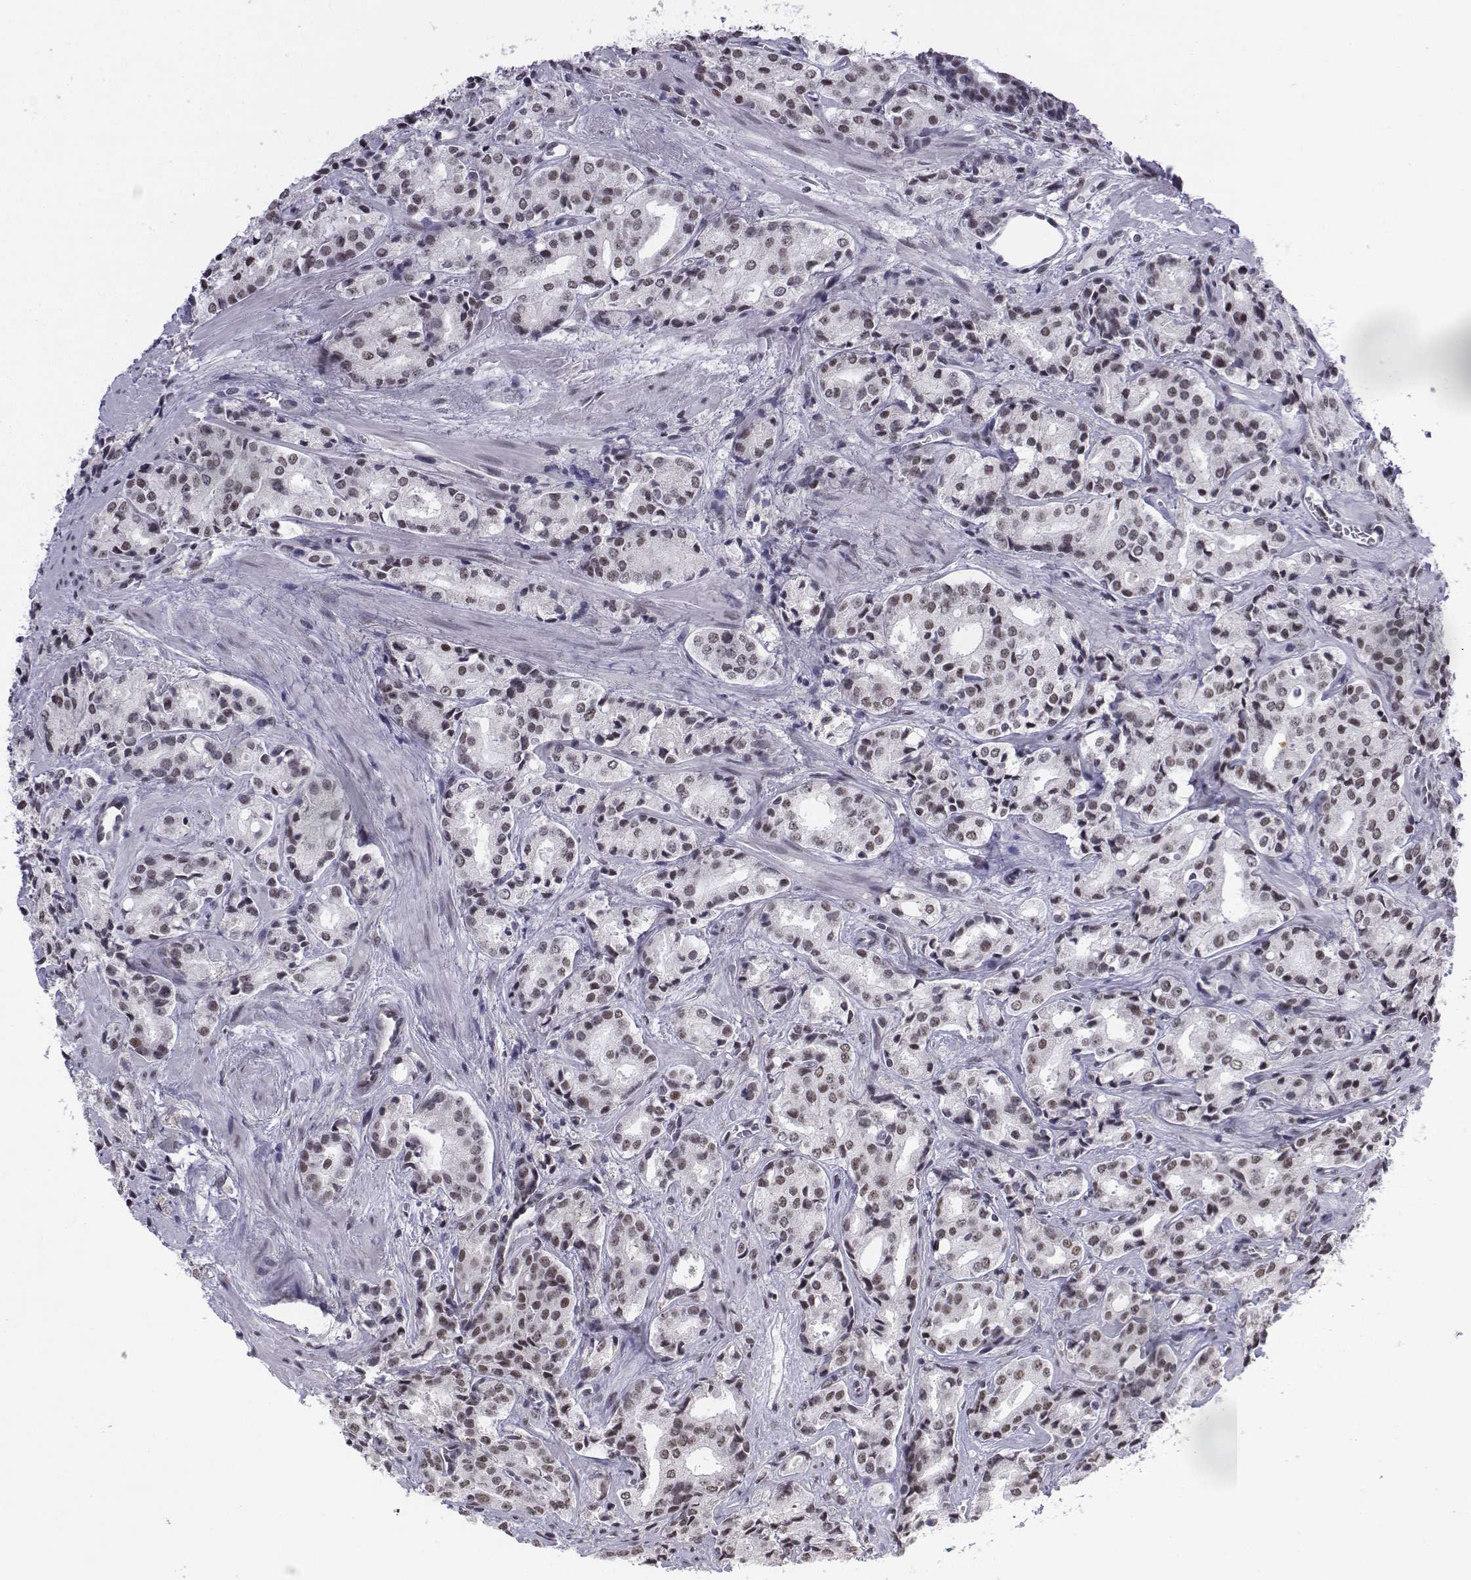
{"staining": {"intensity": "moderate", "quantity": "25%-75%", "location": "nuclear"}, "tissue": "prostate cancer", "cell_type": "Tumor cells", "image_type": "cancer", "snomed": [{"axis": "morphology", "description": "Adenocarcinoma, Low grade"}, {"axis": "topography", "description": "Prostate"}], "caption": "Prostate cancer tissue displays moderate nuclear expression in approximately 25%-75% of tumor cells, visualized by immunohistochemistry. Nuclei are stained in blue.", "gene": "SETD1A", "patient": {"sex": "male", "age": 56}}